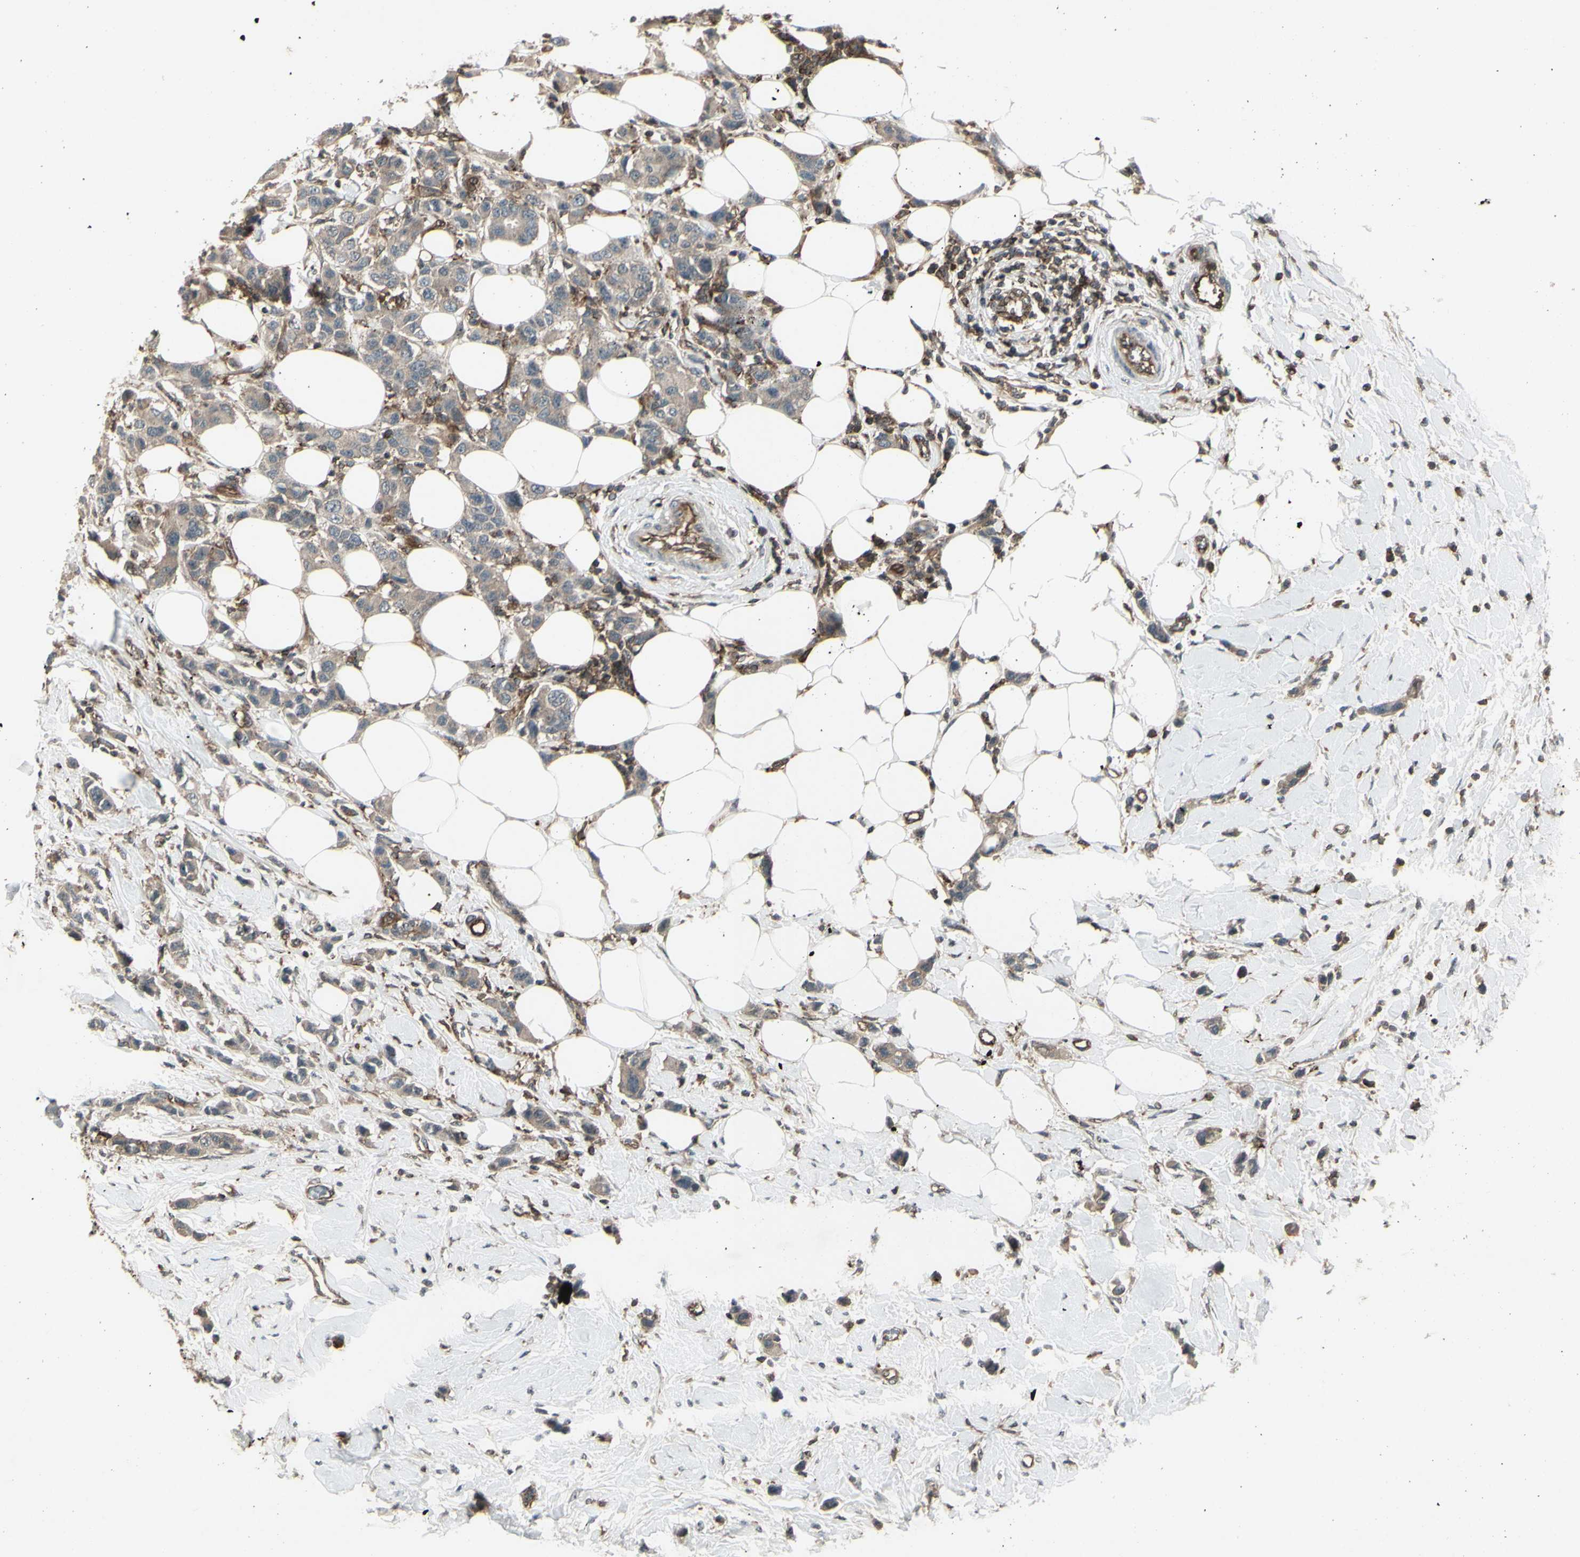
{"staining": {"intensity": "weak", "quantity": ">75%", "location": "cytoplasmic/membranous"}, "tissue": "breast cancer", "cell_type": "Tumor cells", "image_type": "cancer", "snomed": [{"axis": "morphology", "description": "Normal tissue, NOS"}, {"axis": "morphology", "description": "Duct carcinoma"}, {"axis": "topography", "description": "Breast"}], "caption": "A low amount of weak cytoplasmic/membranous staining is appreciated in about >75% of tumor cells in intraductal carcinoma (breast) tissue.", "gene": "FXYD5", "patient": {"sex": "female", "age": 50}}